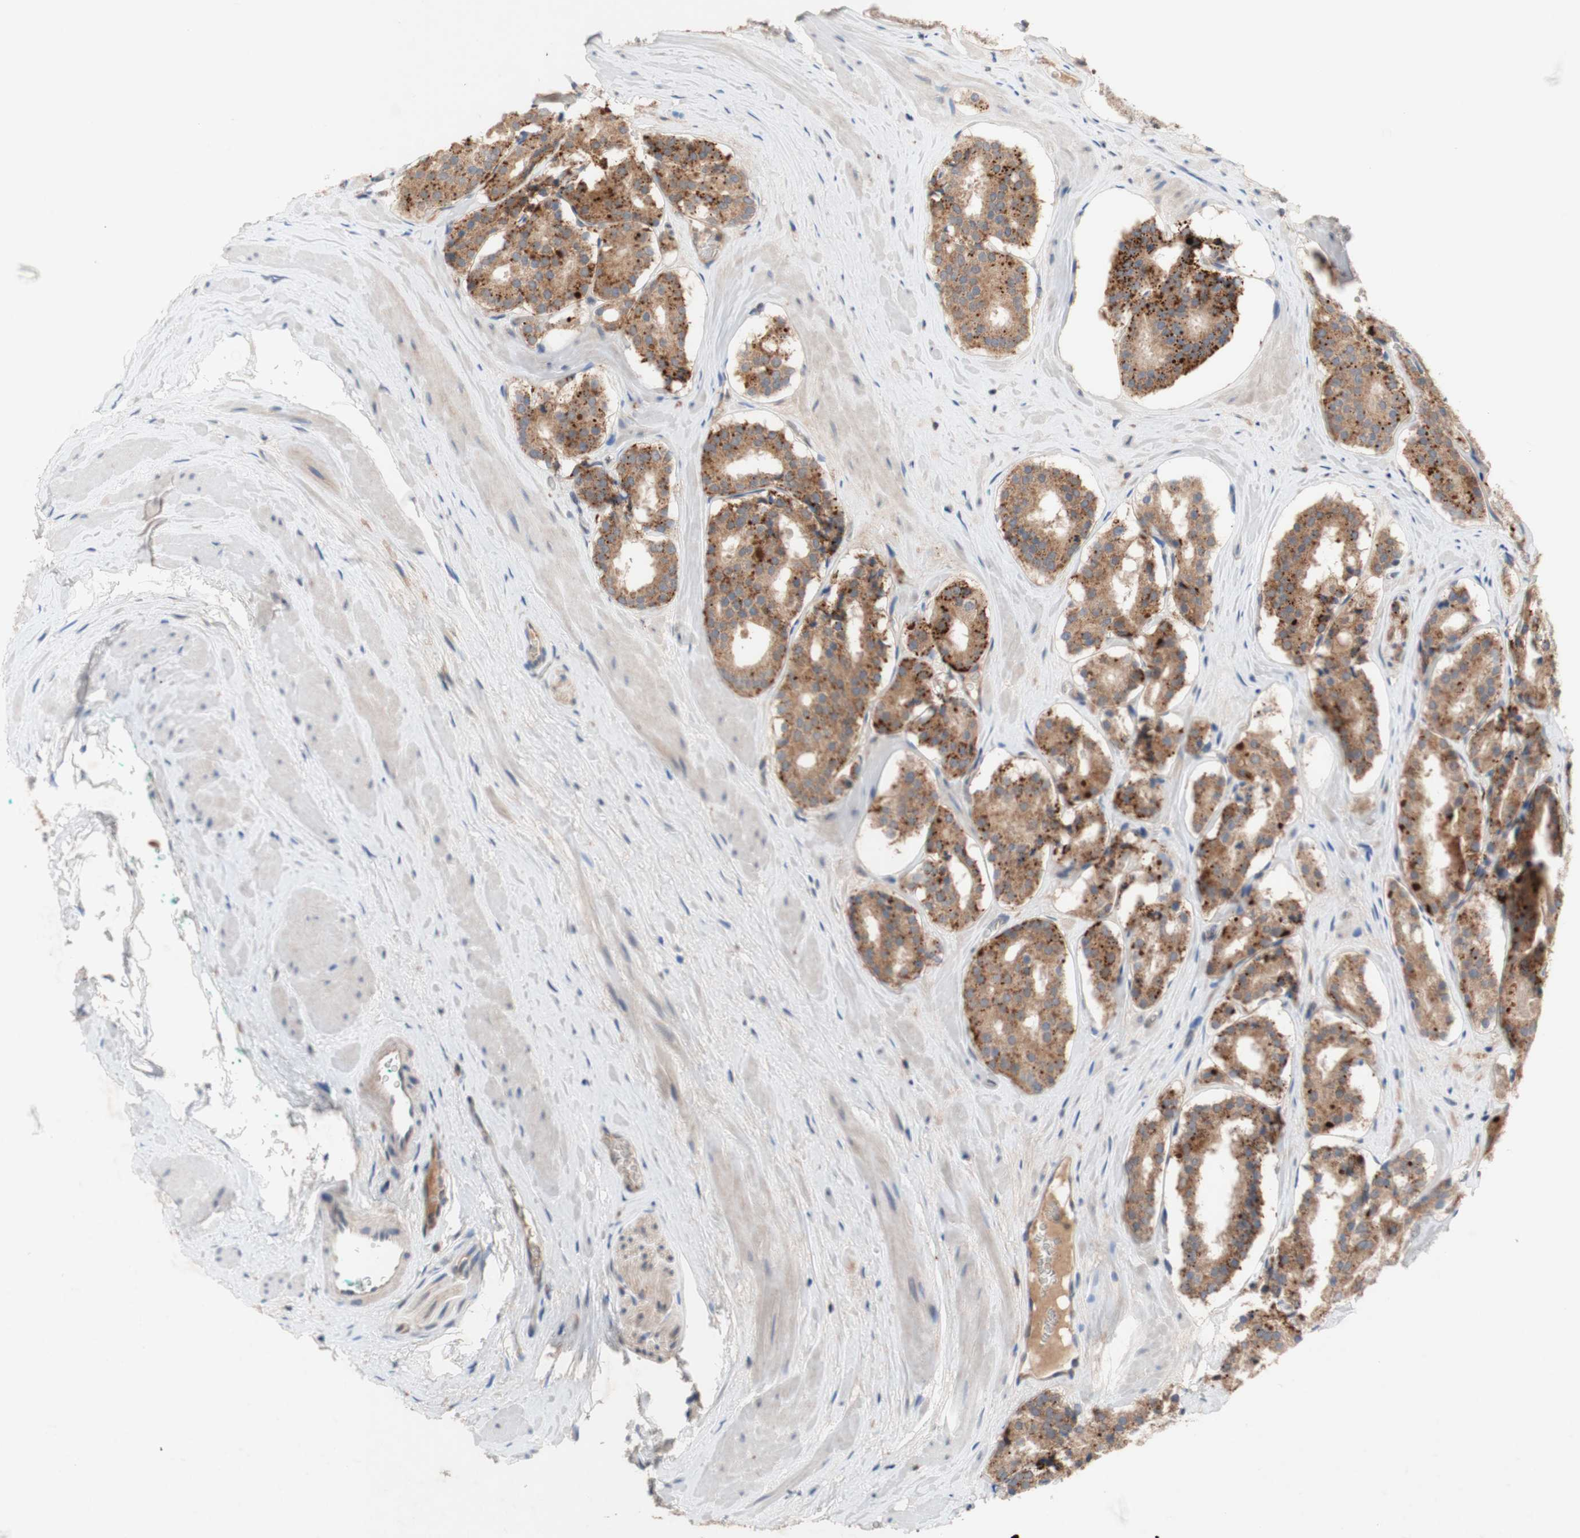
{"staining": {"intensity": "moderate", "quantity": ">75%", "location": "cytoplasmic/membranous"}, "tissue": "prostate cancer", "cell_type": "Tumor cells", "image_type": "cancer", "snomed": [{"axis": "morphology", "description": "Adenocarcinoma, High grade"}, {"axis": "topography", "description": "Prostate"}], "caption": "Prostate cancer (adenocarcinoma (high-grade)) stained for a protein (brown) demonstrates moderate cytoplasmic/membranous positive expression in approximately >75% of tumor cells.", "gene": "PEX2", "patient": {"sex": "male", "age": 60}}